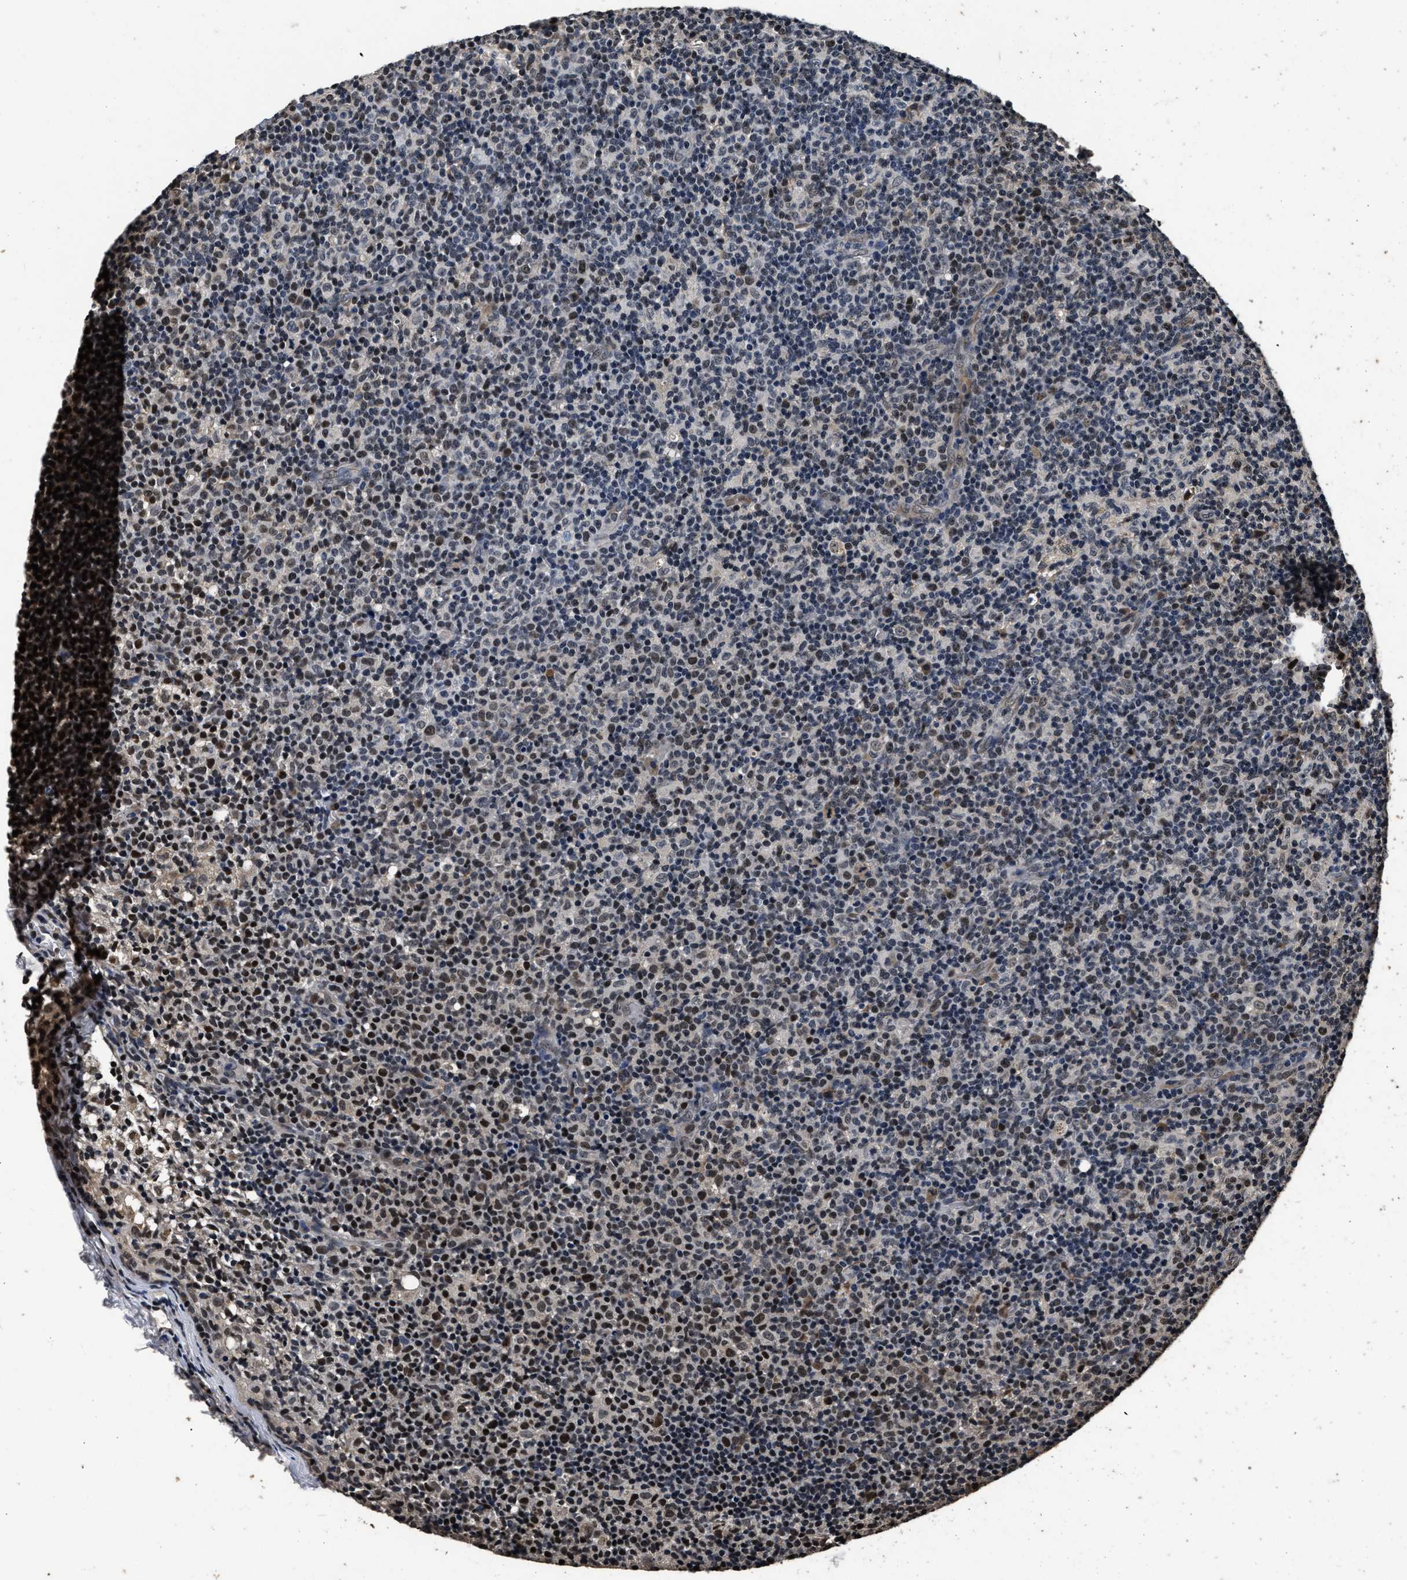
{"staining": {"intensity": "moderate", "quantity": "25%-75%", "location": "nuclear"}, "tissue": "lymph node", "cell_type": "Germinal center cells", "image_type": "normal", "snomed": [{"axis": "morphology", "description": "Normal tissue, NOS"}, {"axis": "morphology", "description": "Inflammation, NOS"}, {"axis": "topography", "description": "Lymph node"}], "caption": "Human lymph node stained for a protein (brown) demonstrates moderate nuclear positive staining in about 25%-75% of germinal center cells.", "gene": "CSTF1", "patient": {"sex": "male", "age": 55}}